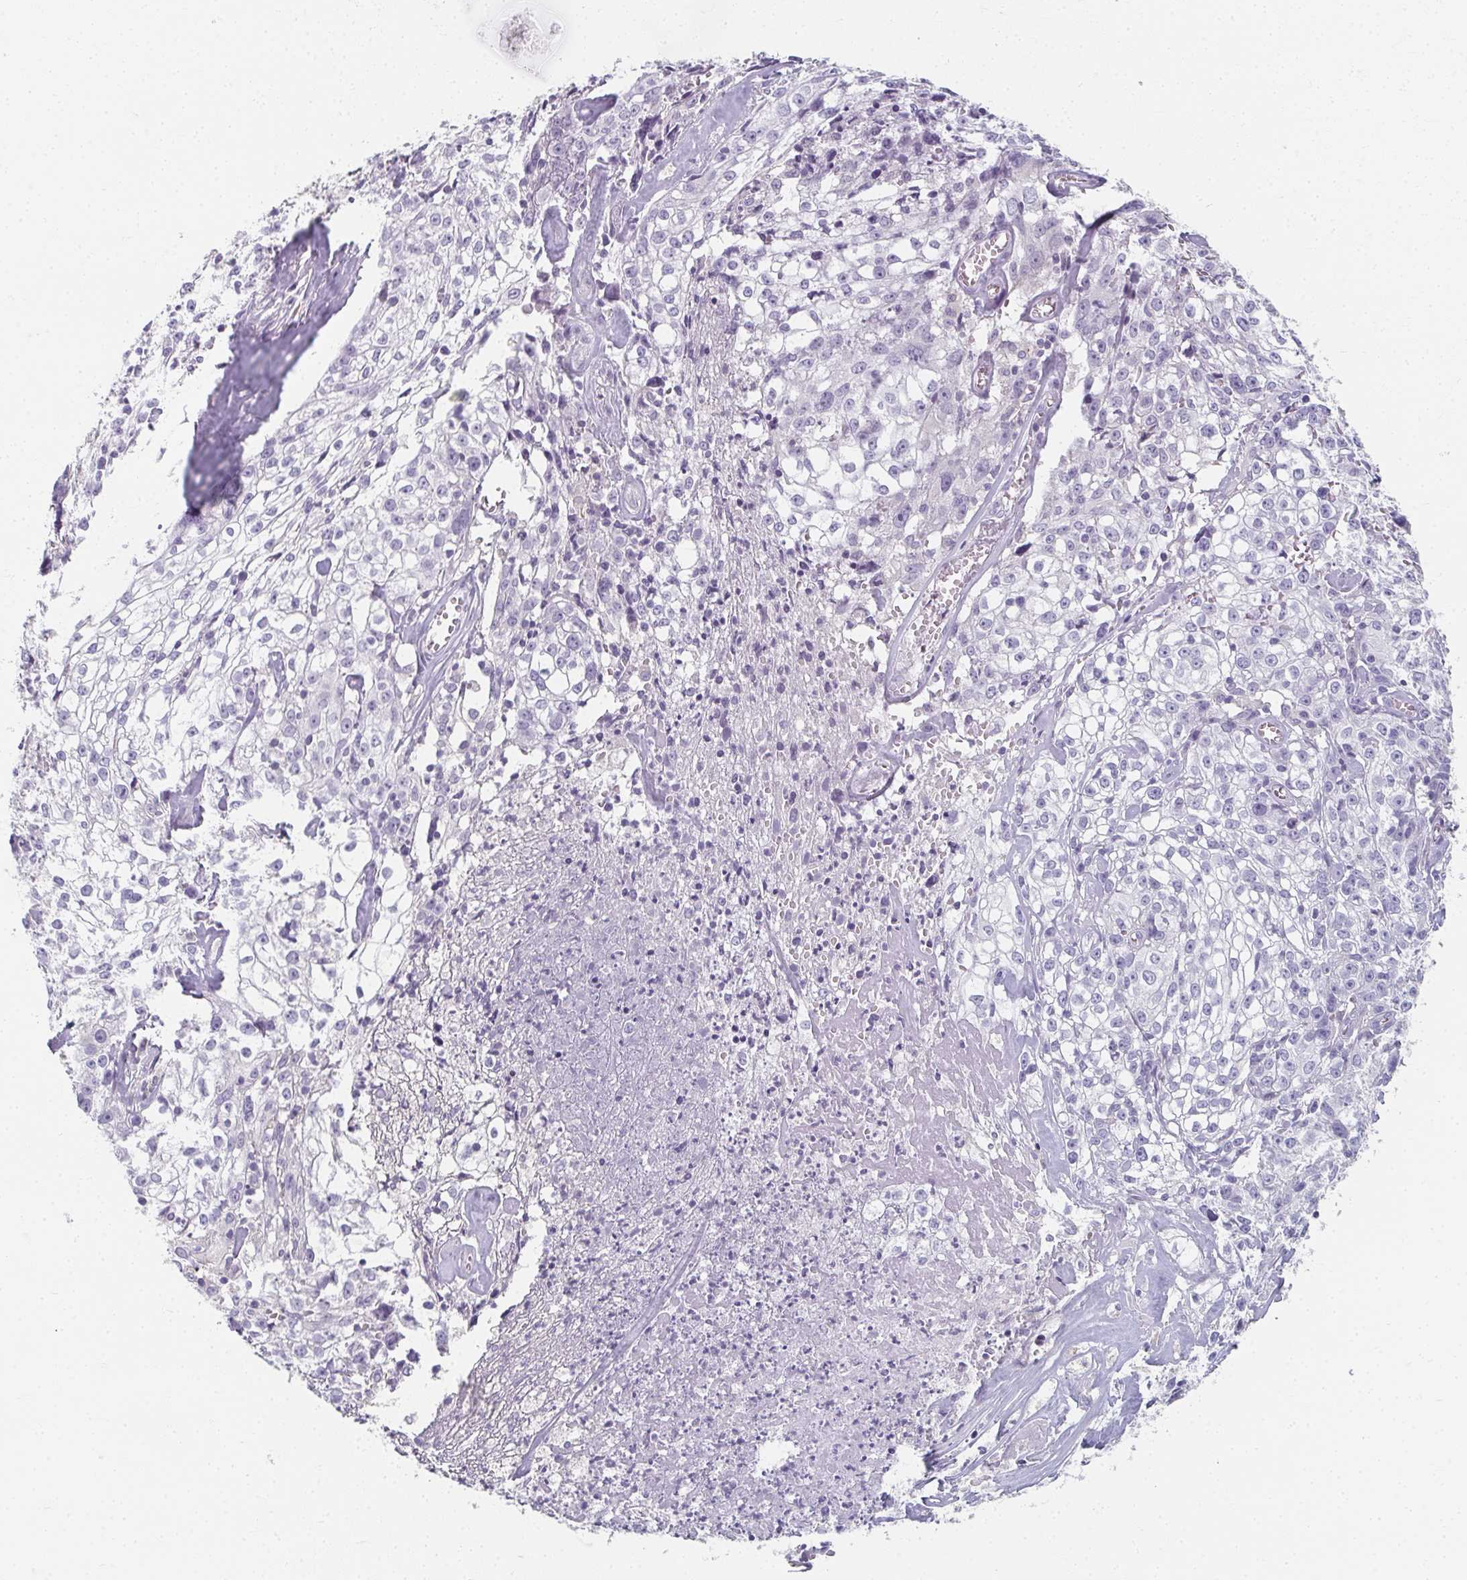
{"staining": {"intensity": "negative", "quantity": "none", "location": "none"}, "tissue": "cervical cancer", "cell_type": "Tumor cells", "image_type": "cancer", "snomed": [{"axis": "morphology", "description": "Squamous cell carcinoma, NOS"}, {"axis": "topography", "description": "Cervix"}], "caption": "IHC of cervical squamous cell carcinoma shows no positivity in tumor cells.", "gene": "CAMKV", "patient": {"sex": "female", "age": 85}}